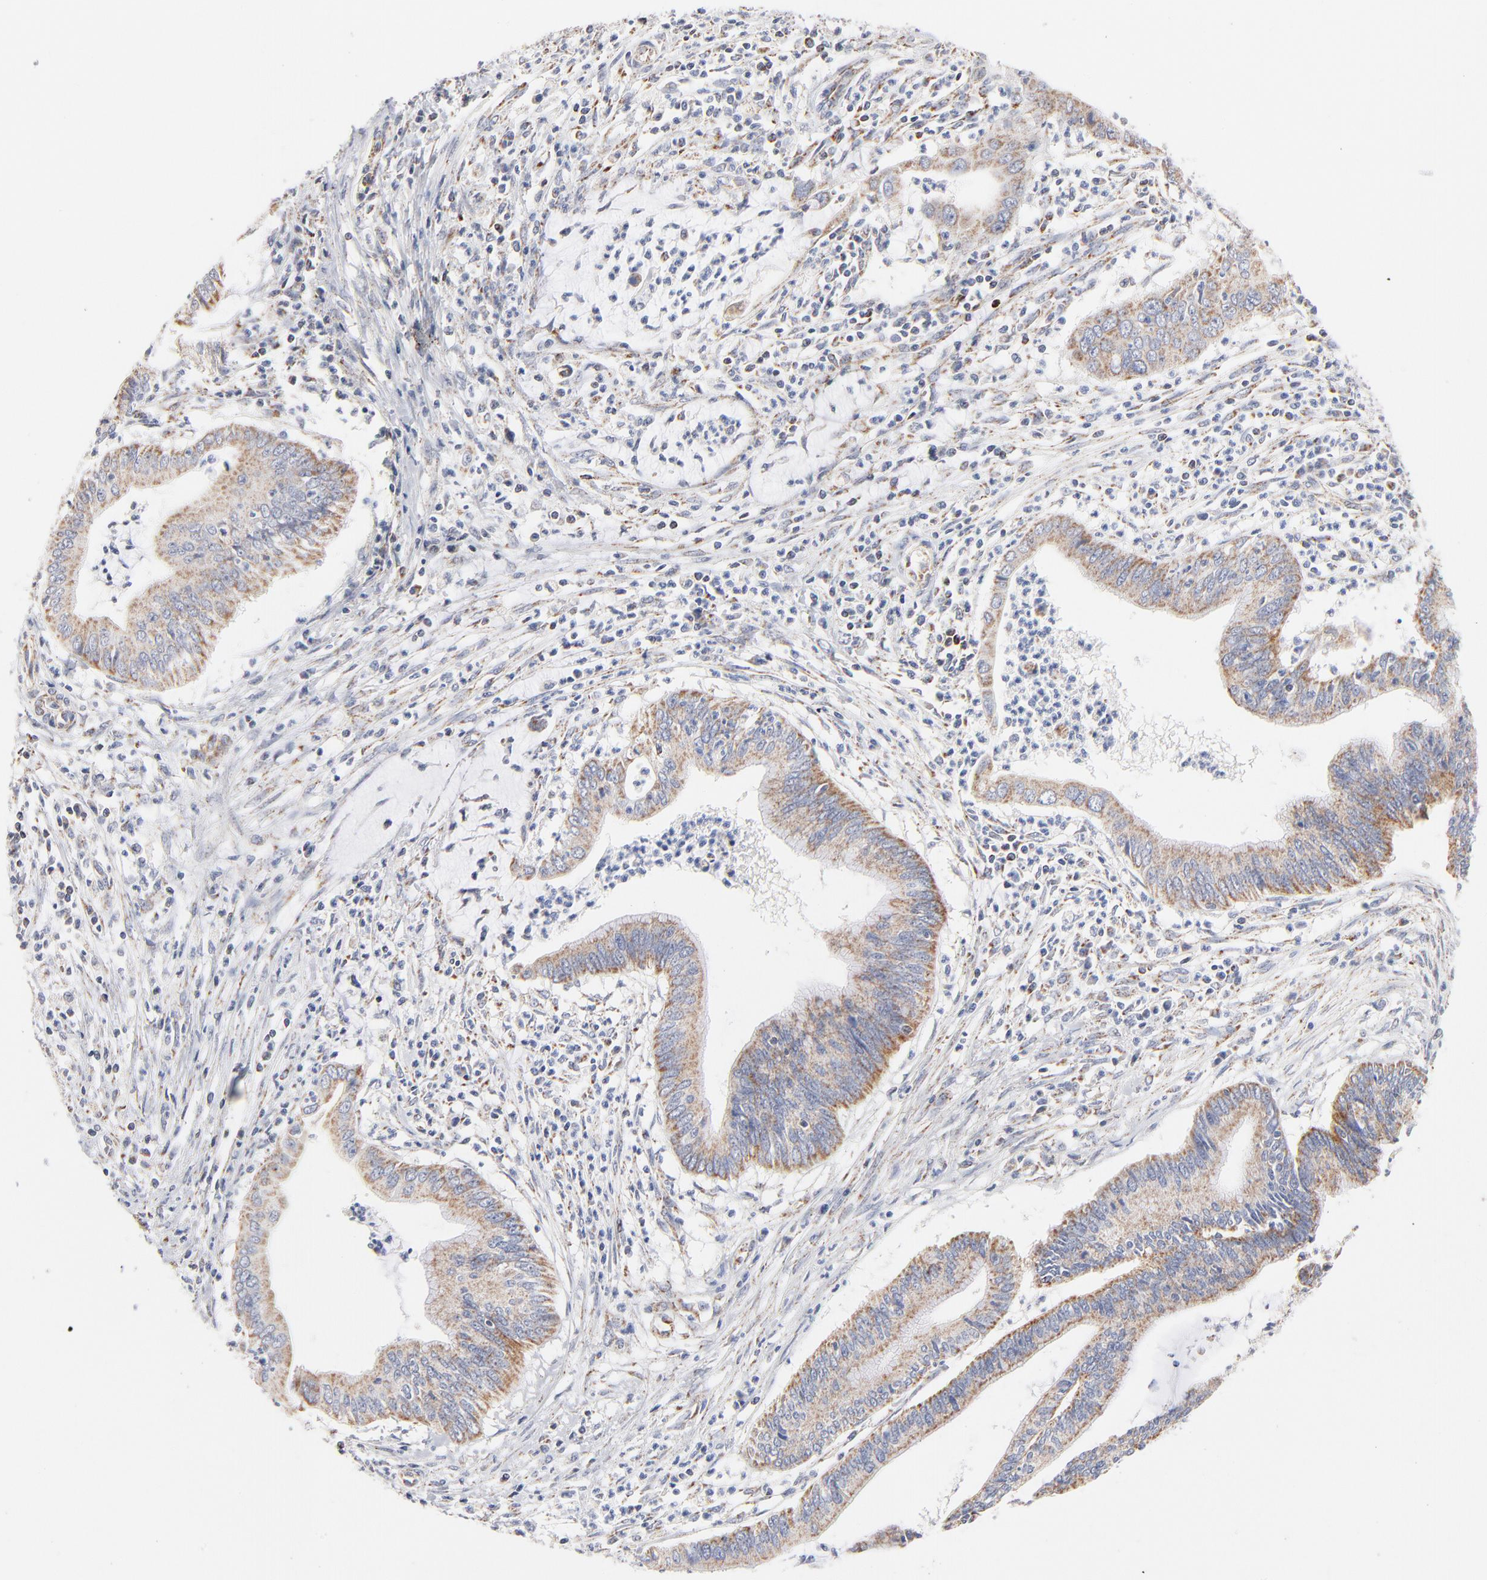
{"staining": {"intensity": "moderate", "quantity": ">75%", "location": "cytoplasmic/membranous"}, "tissue": "cervical cancer", "cell_type": "Tumor cells", "image_type": "cancer", "snomed": [{"axis": "morphology", "description": "Adenocarcinoma, NOS"}, {"axis": "topography", "description": "Cervix"}], "caption": "Cervical cancer stained for a protein shows moderate cytoplasmic/membranous positivity in tumor cells.", "gene": "MRPL58", "patient": {"sex": "female", "age": 36}}